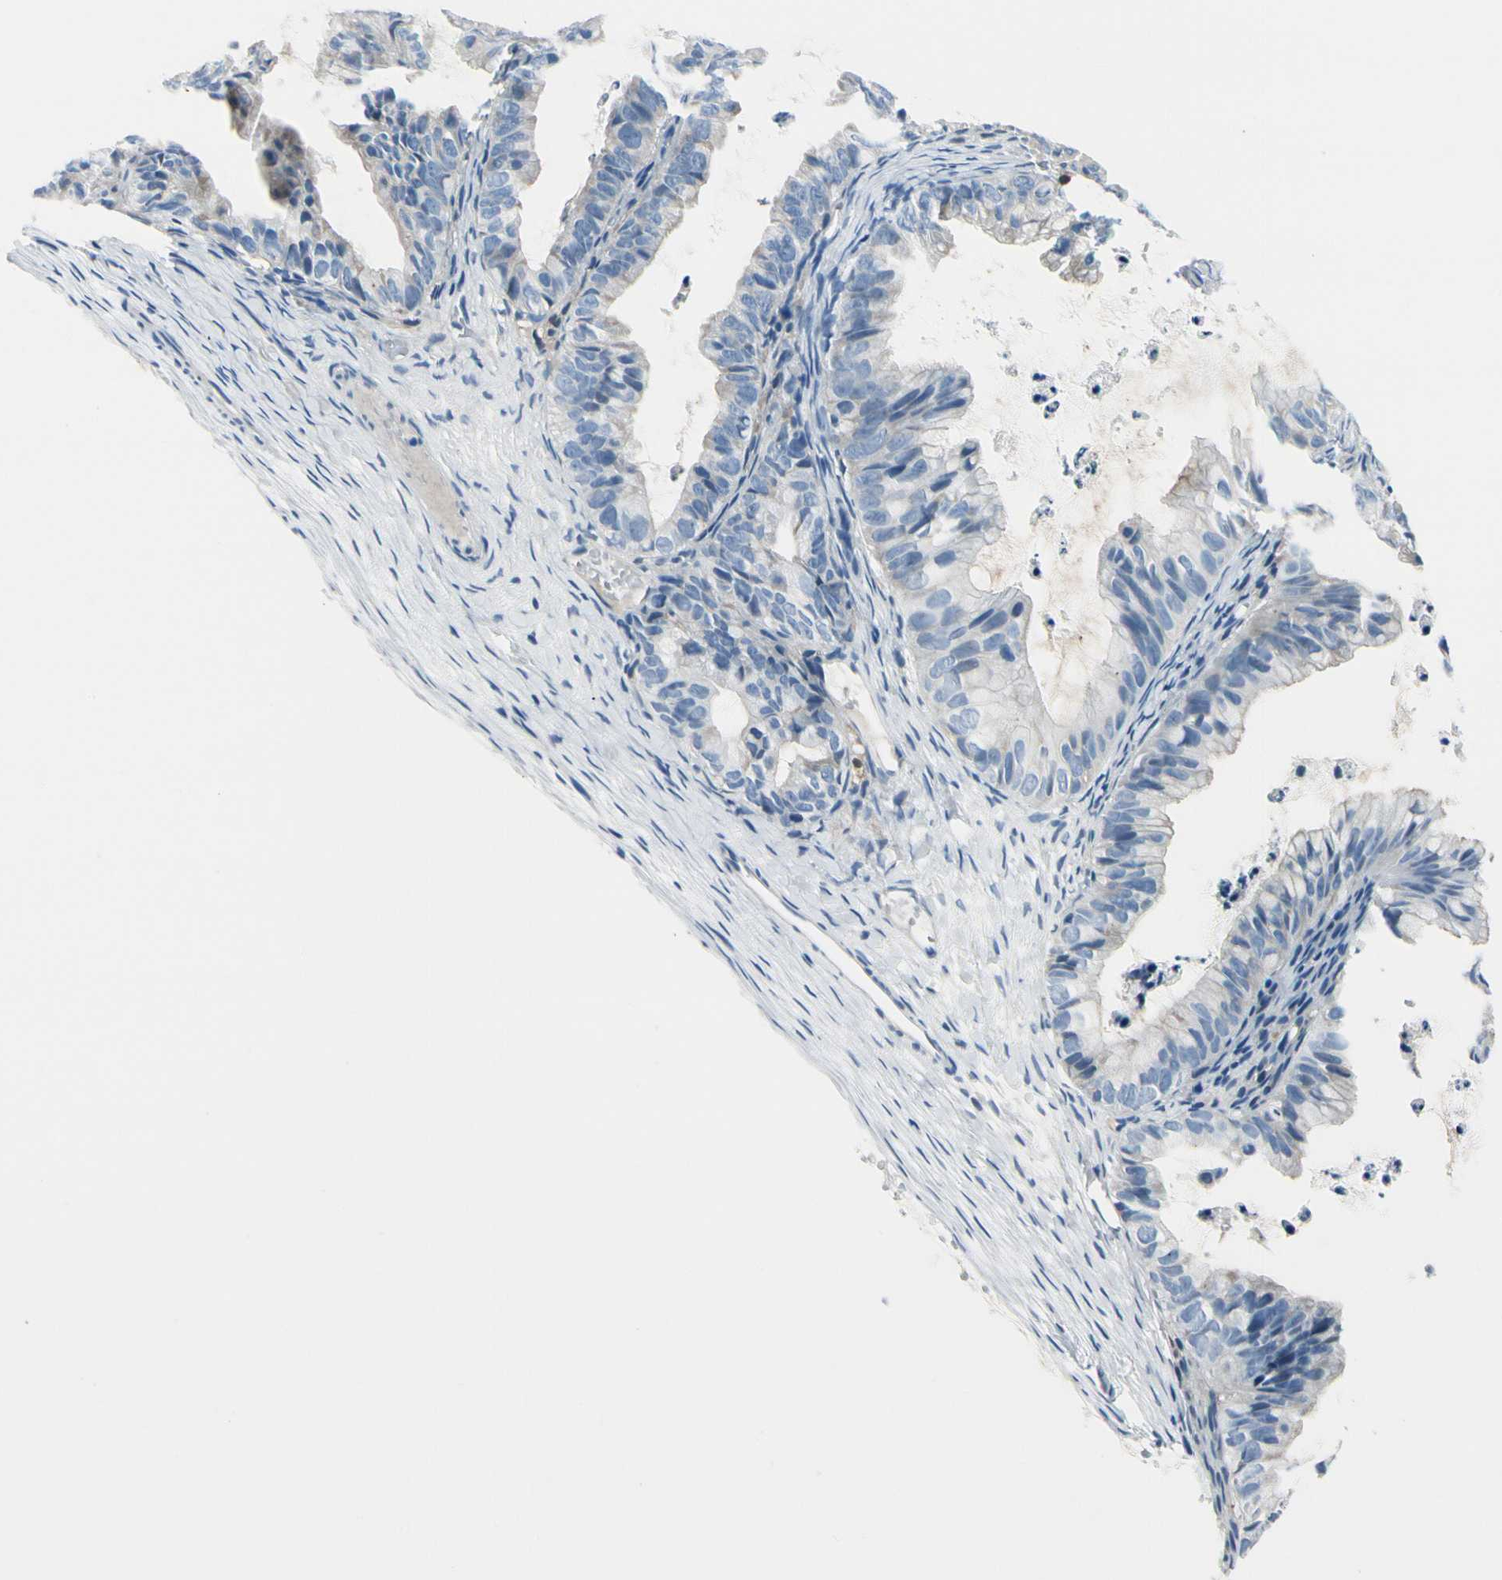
{"staining": {"intensity": "negative", "quantity": "none", "location": "none"}, "tissue": "ovarian cancer", "cell_type": "Tumor cells", "image_type": "cancer", "snomed": [{"axis": "morphology", "description": "Cystadenocarcinoma, mucinous, NOS"}, {"axis": "topography", "description": "Ovary"}], "caption": "Photomicrograph shows no protein positivity in tumor cells of ovarian mucinous cystadenocarcinoma tissue.", "gene": "PEBP1", "patient": {"sex": "female", "age": 36}}